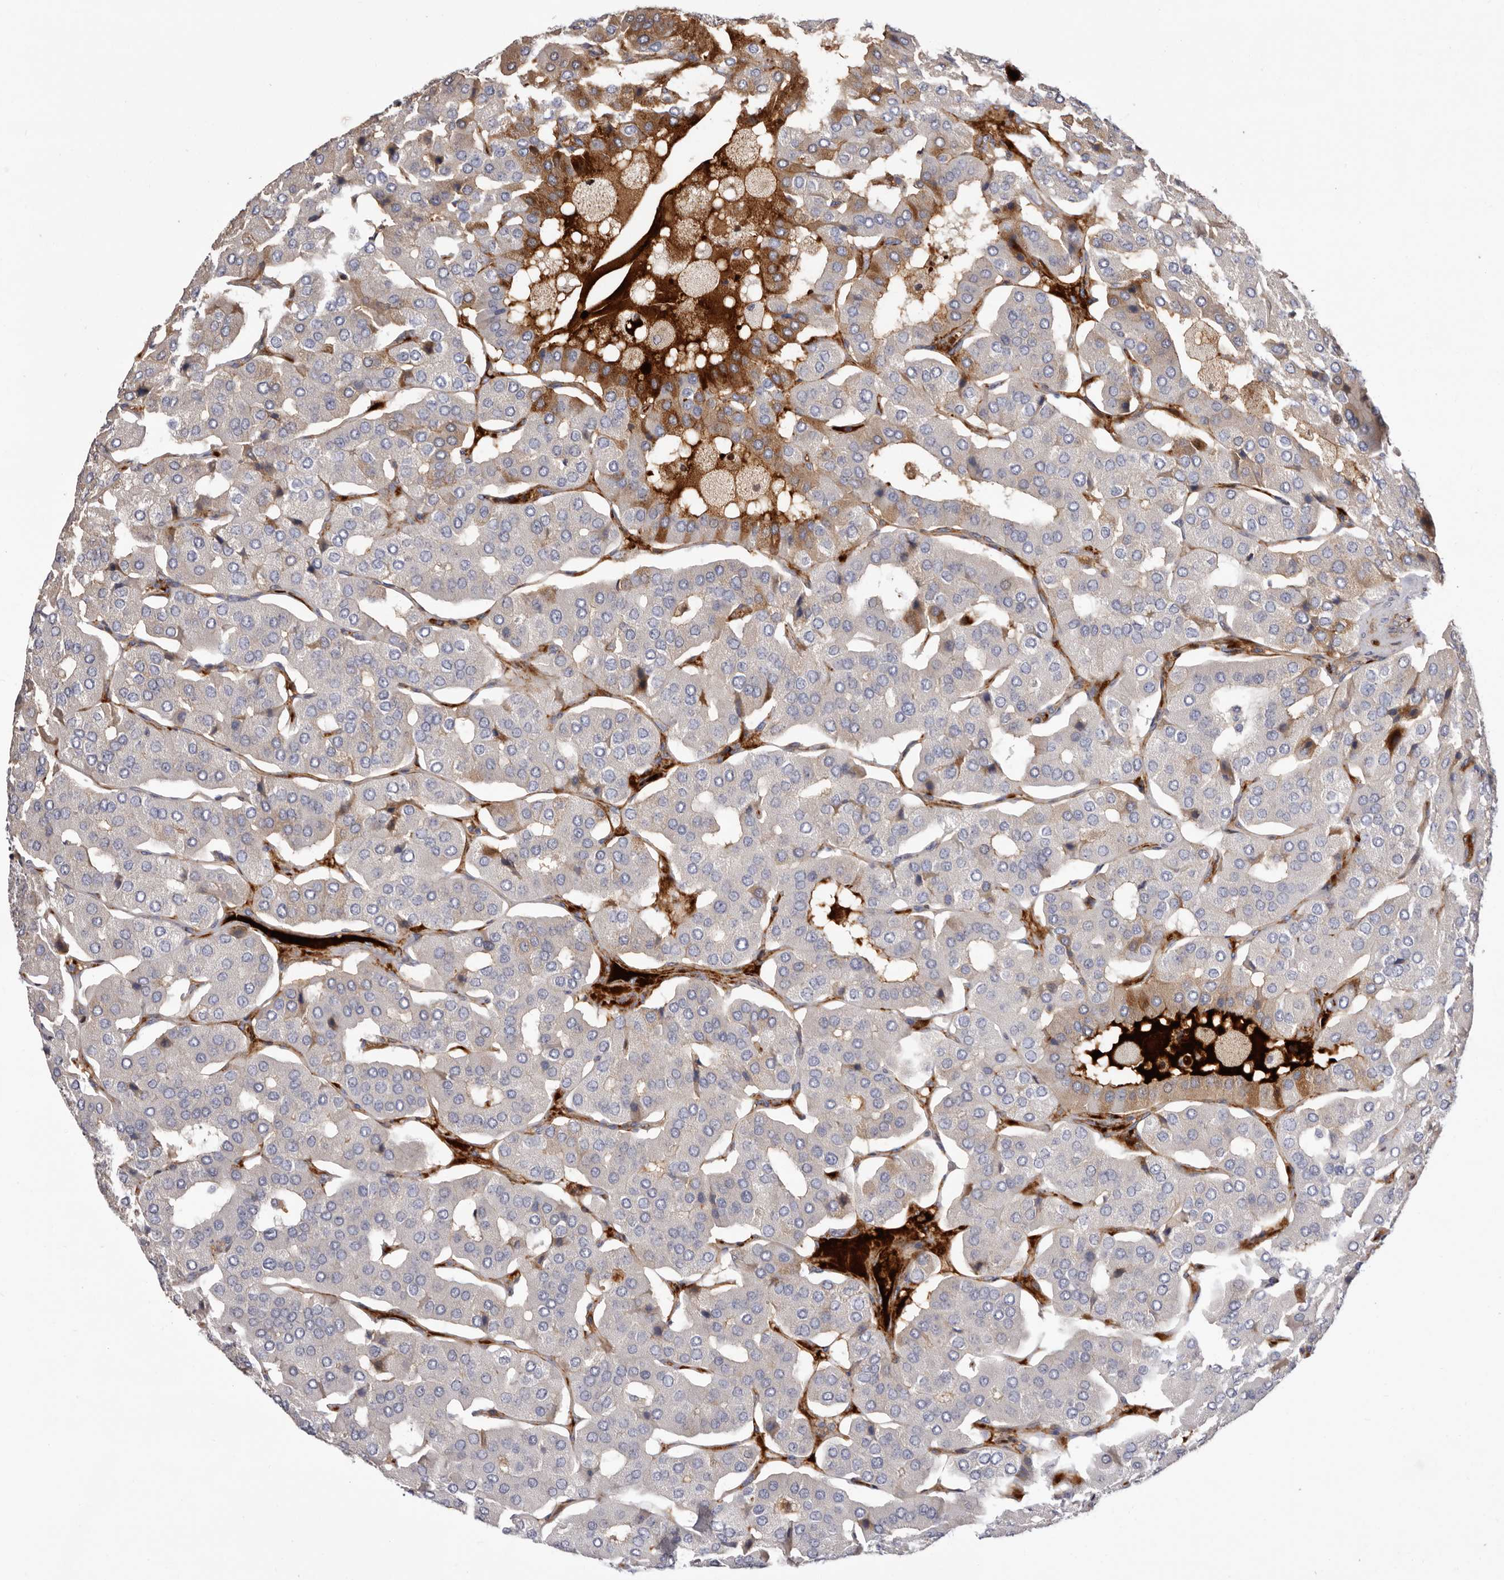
{"staining": {"intensity": "negative", "quantity": "none", "location": "none"}, "tissue": "parathyroid gland", "cell_type": "Glandular cells", "image_type": "normal", "snomed": [{"axis": "morphology", "description": "Normal tissue, NOS"}, {"axis": "morphology", "description": "Adenoma, NOS"}, {"axis": "topography", "description": "Parathyroid gland"}], "caption": "Immunohistochemistry (IHC) micrograph of benign parathyroid gland stained for a protein (brown), which displays no expression in glandular cells. (Stains: DAB (3,3'-diaminobenzidine) immunohistochemistry with hematoxylin counter stain, Microscopy: brightfield microscopy at high magnification).", "gene": "LMLN", "patient": {"sex": "female", "age": 86}}